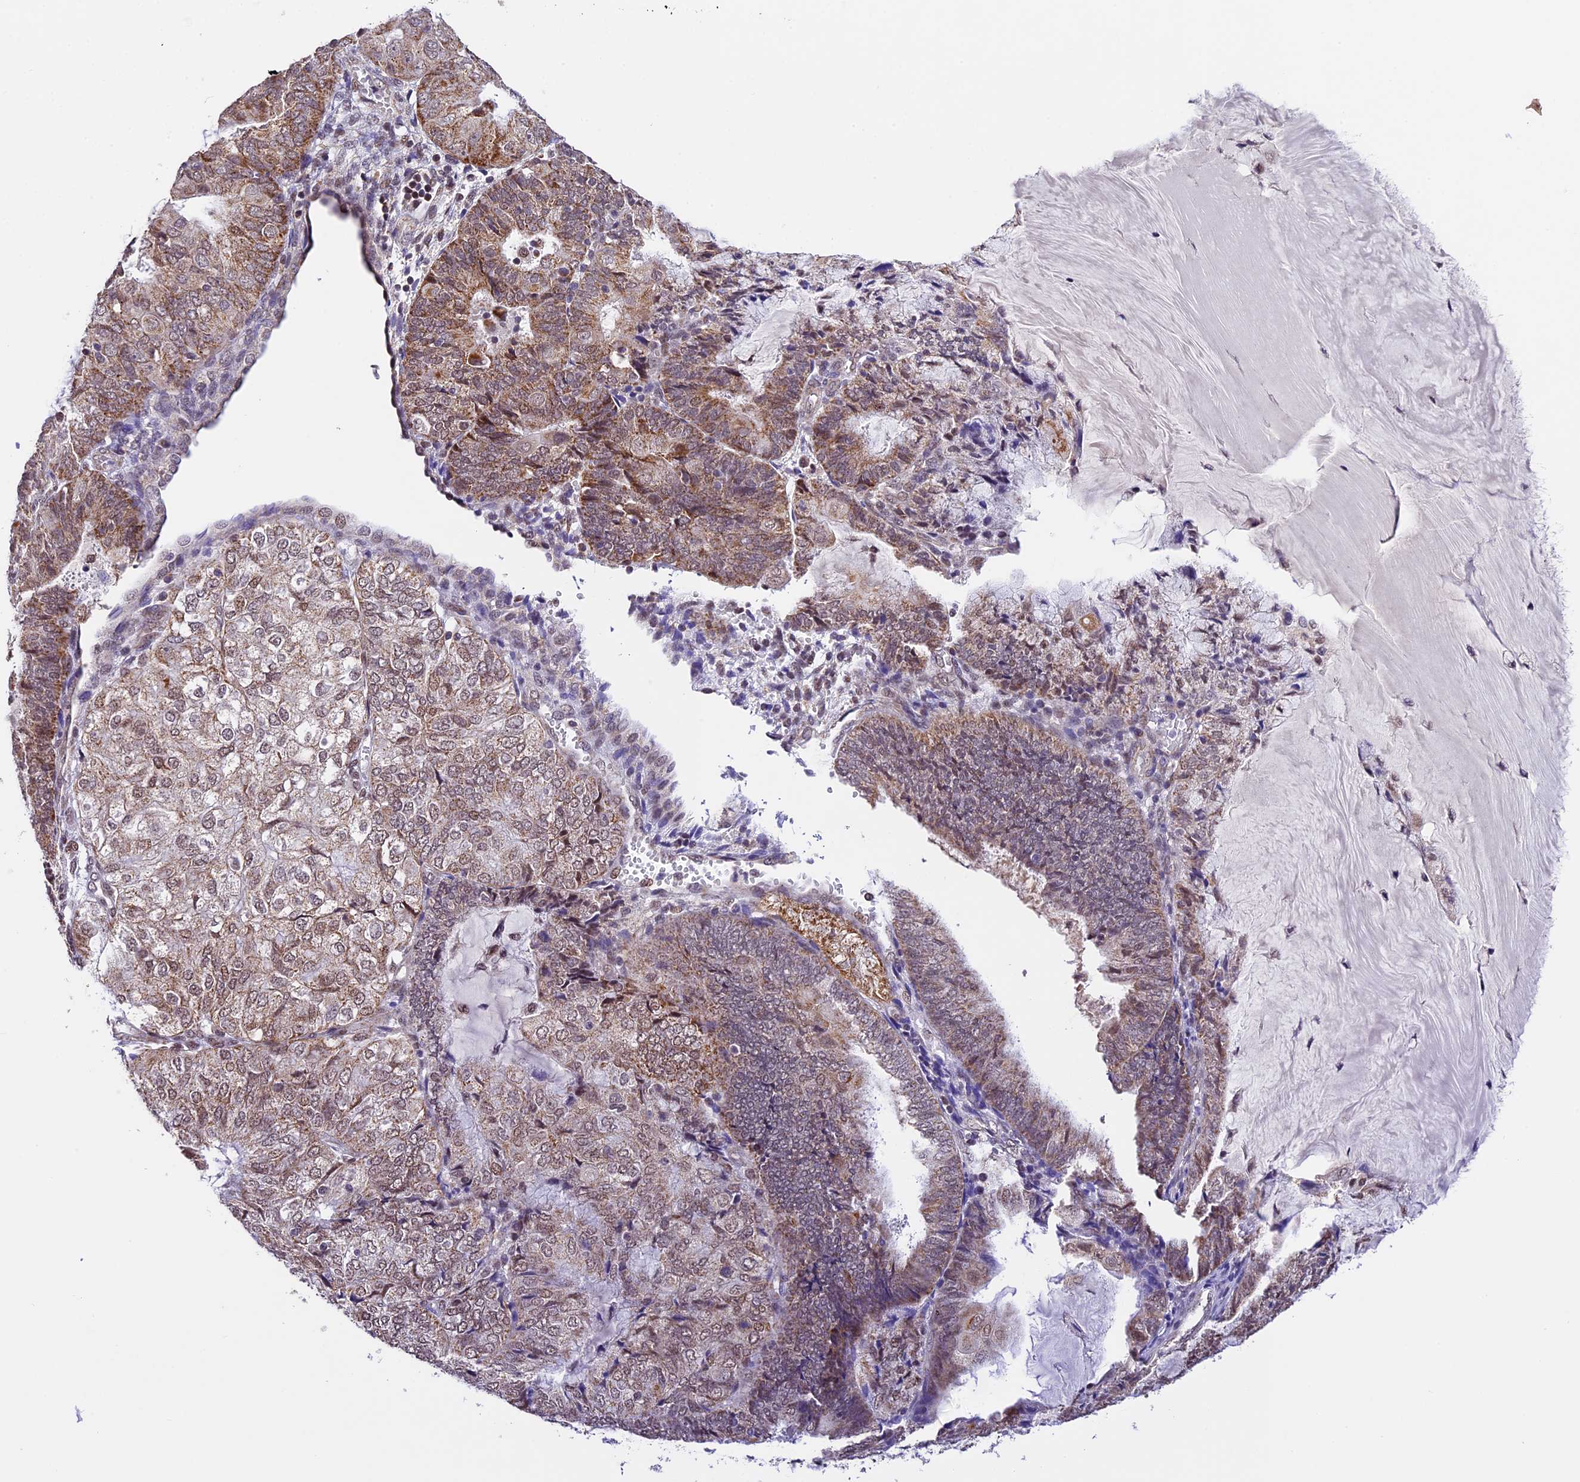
{"staining": {"intensity": "moderate", "quantity": ">75%", "location": "cytoplasmic/membranous,nuclear"}, "tissue": "endometrial cancer", "cell_type": "Tumor cells", "image_type": "cancer", "snomed": [{"axis": "morphology", "description": "Adenocarcinoma, NOS"}, {"axis": "topography", "description": "Endometrium"}], "caption": "Adenocarcinoma (endometrial) stained for a protein demonstrates moderate cytoplasmic/membranous and nuclear positivity in tumor cells.", "gene": "CARS2", "patient": {"sex": "female", "age": 81}}